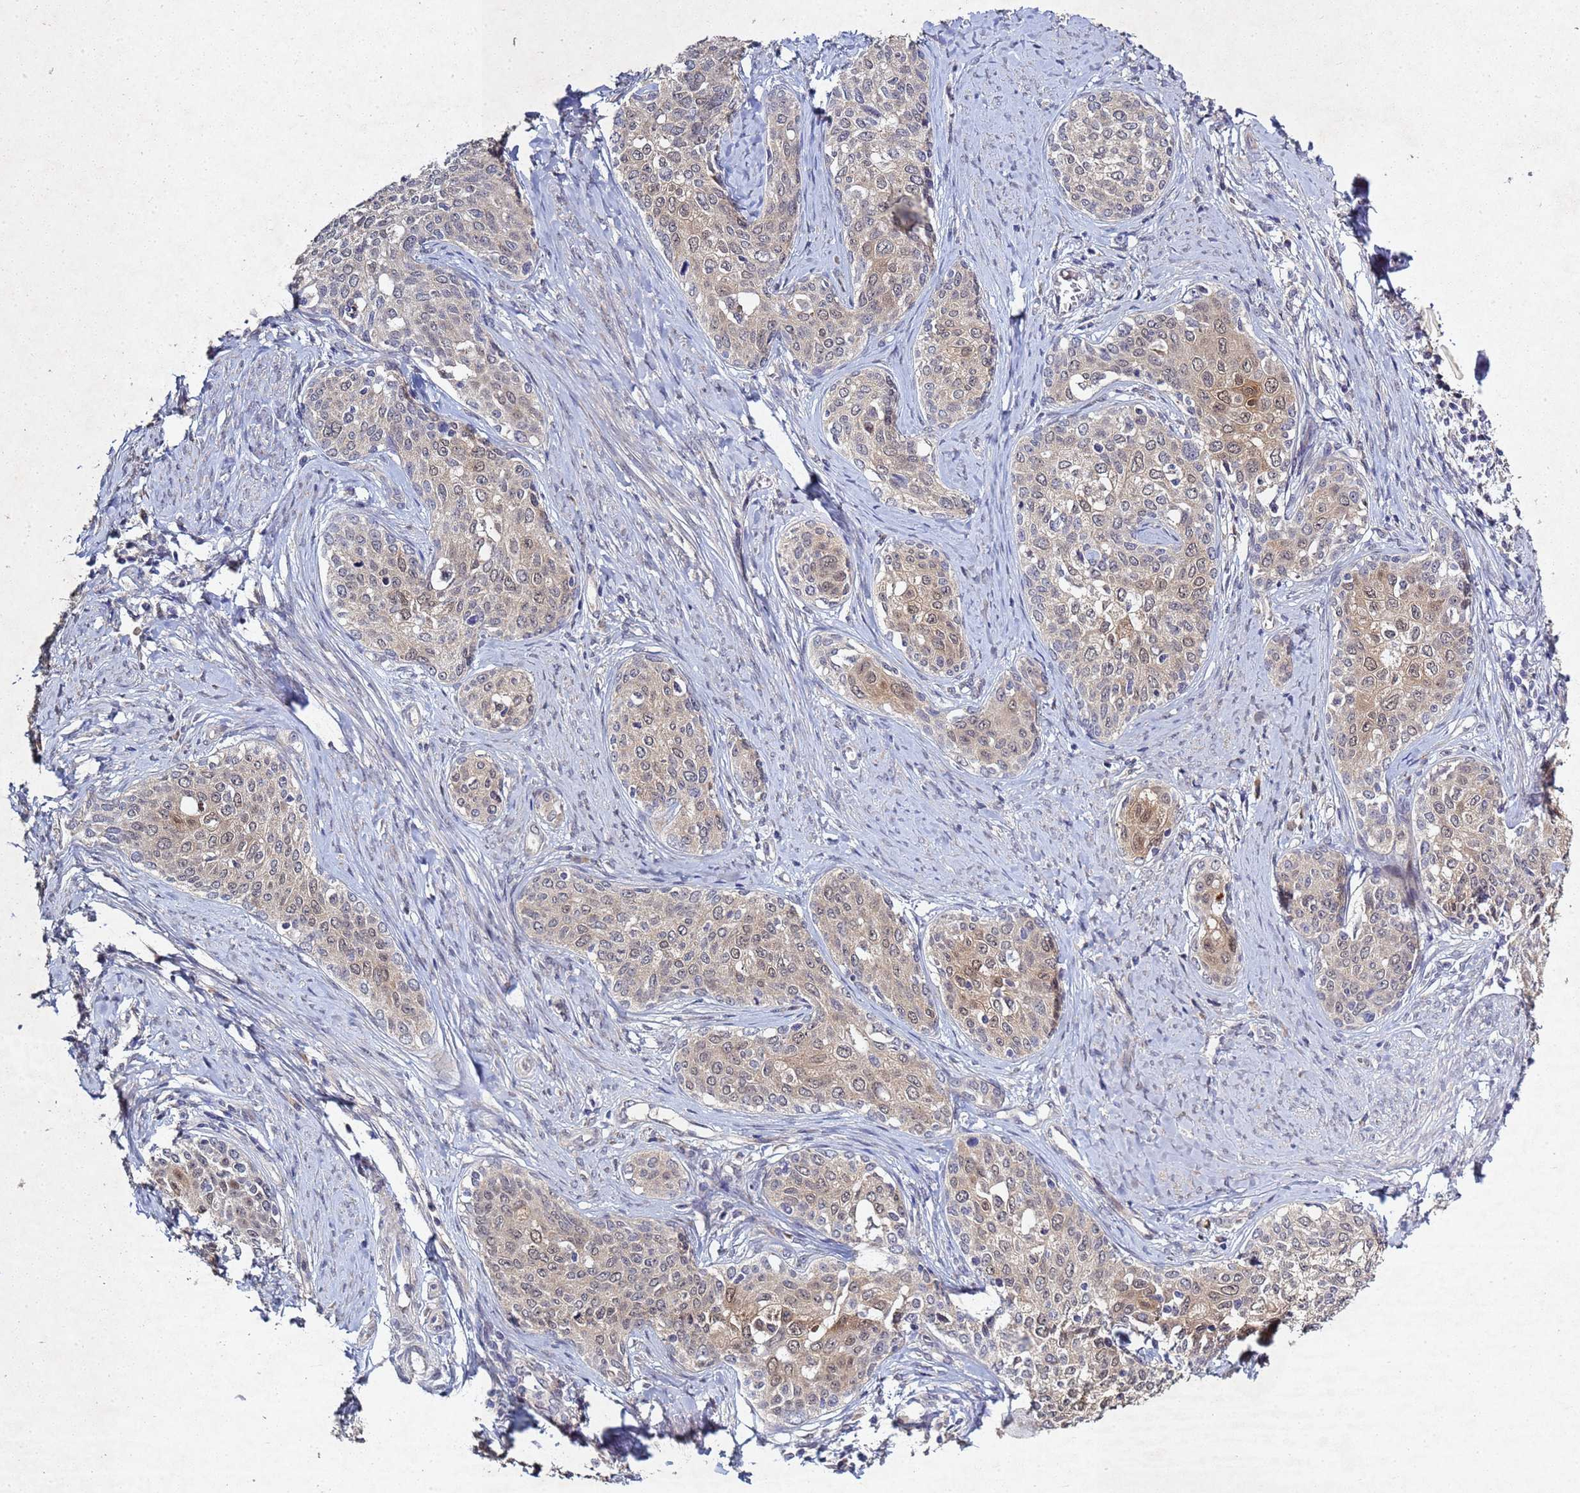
{"staining": {"intensity": "weak", "quantity": ">75%", "location": "cytoplasmic/membranous"}, "tissue": "cervical cancer", "cell_type": "Tumor cells", "image_type": "cancer", "snomed": [{"axis": "morphology", "description": "Squamous cell carcinoma, NOS"}, {"axis": "morphology", "description": "Adenocarcinoma, NOS"}, {"axis": "topography", "description": "Cervix"}], "caption": "Immunohistochemistry (IHC) micrograph of neoplastic tissue: human cervical cancer (adenocarcinoma) stained using immunohistochemistry reveals low levels of weak protein expression localized specifically in the cytoplasmic/membranous of tumor cells, appearing as a cytoplasmic/membranous brown color.", "gene": "TNPO2", "patient": {"sex": "female", "age": 52}}